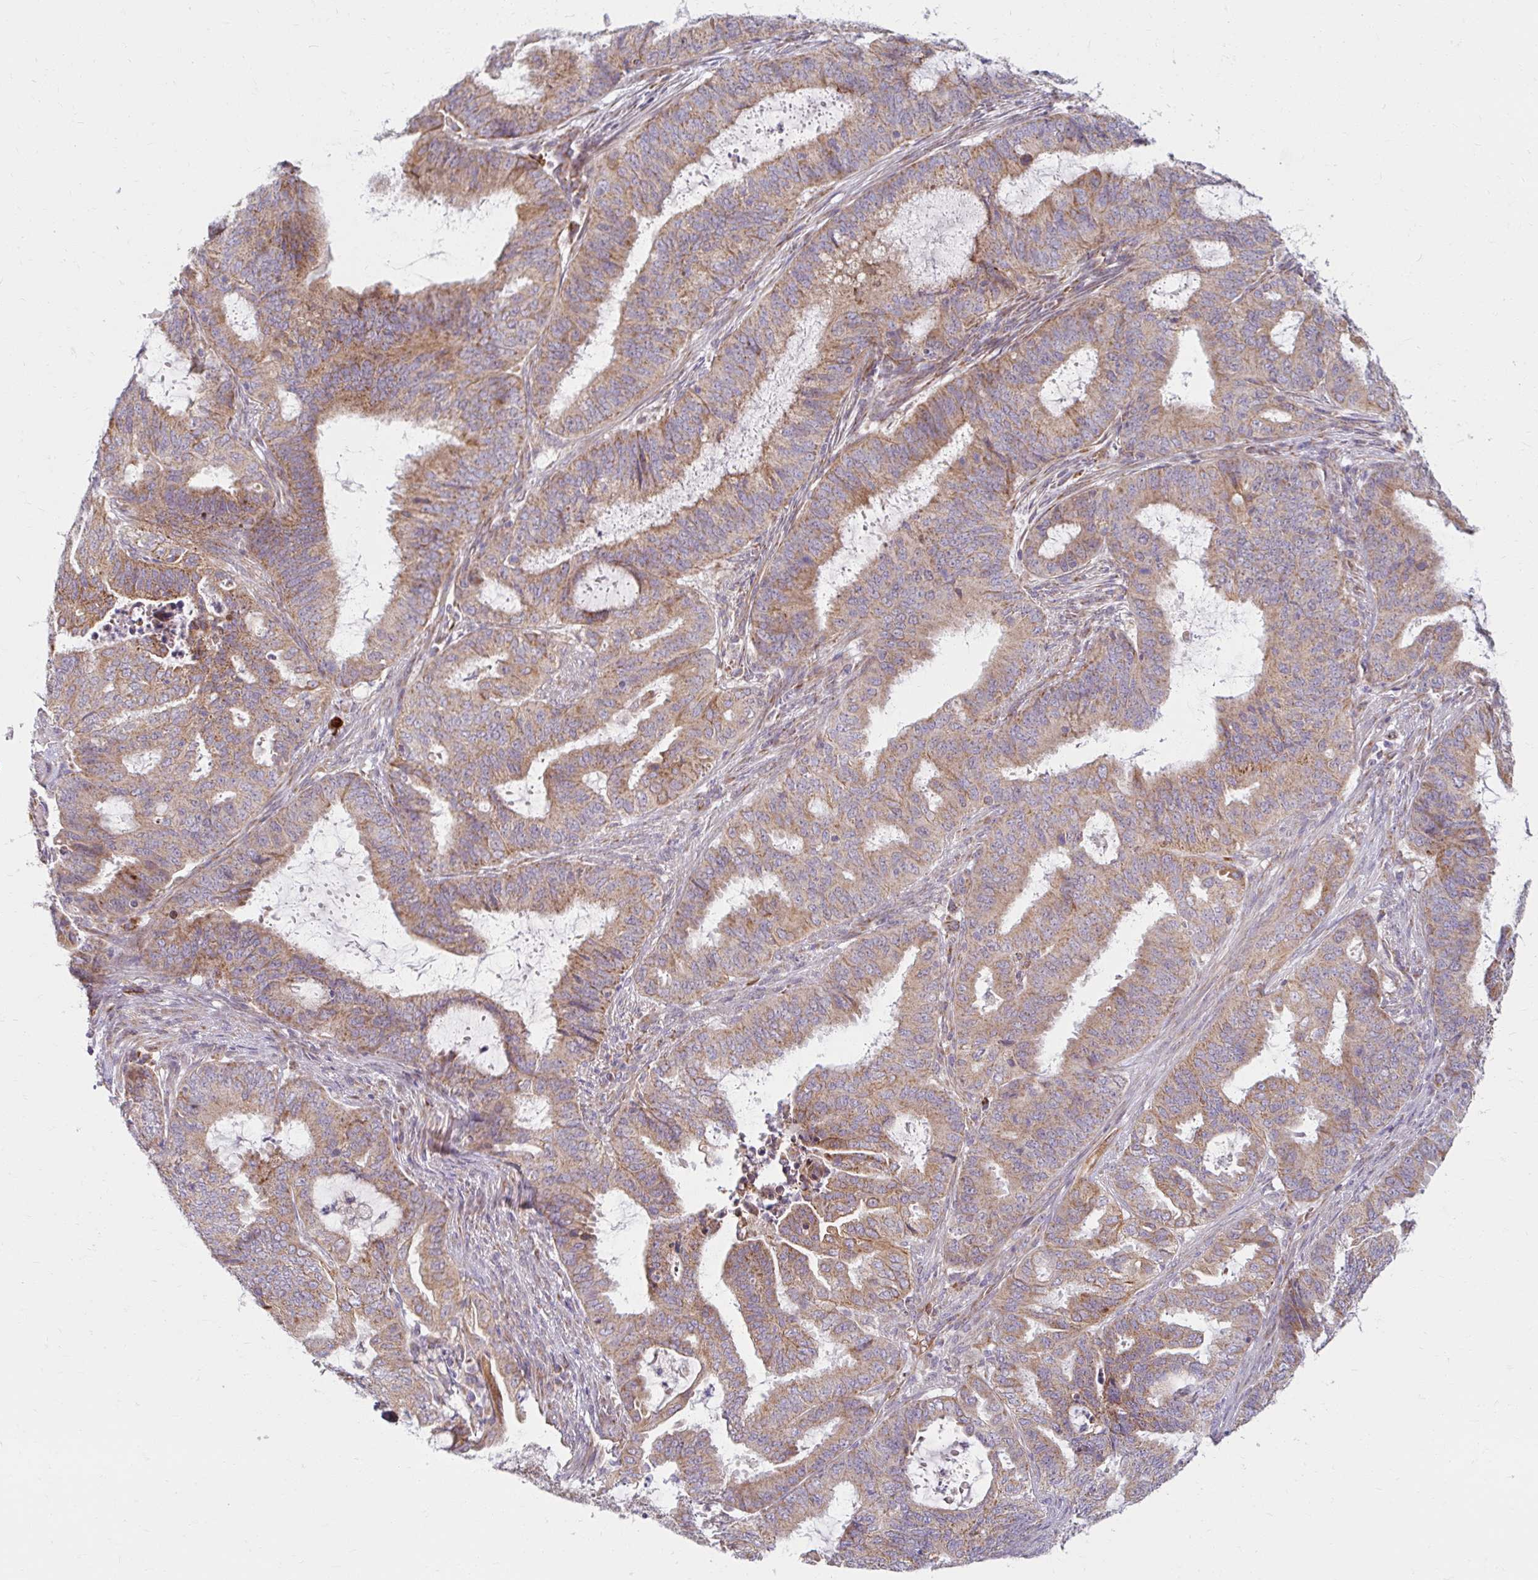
{"staining": {"intensity": "moderate", "quantity": ">75%", "location": "cytoplasmic/membranous"}, "tissue": "endometrial cancer", "cell_type": "Tumor cells", "image_type": "cancer", "snomed": [{"axis": "morphology", "description": "Adenocarcinoma, NOS"}, {"axis": "topography", "description": "Endometrium"}], "caption": "An IHC micrograph of tumor tissue is shown. Protein staining in brown shows moderate cytoplasmic/membranous positivity in adenocarcinoma (endometrial) within tumor cells.", "gene": "SKP2", "patient": {"sex": "female", "age": 51}}